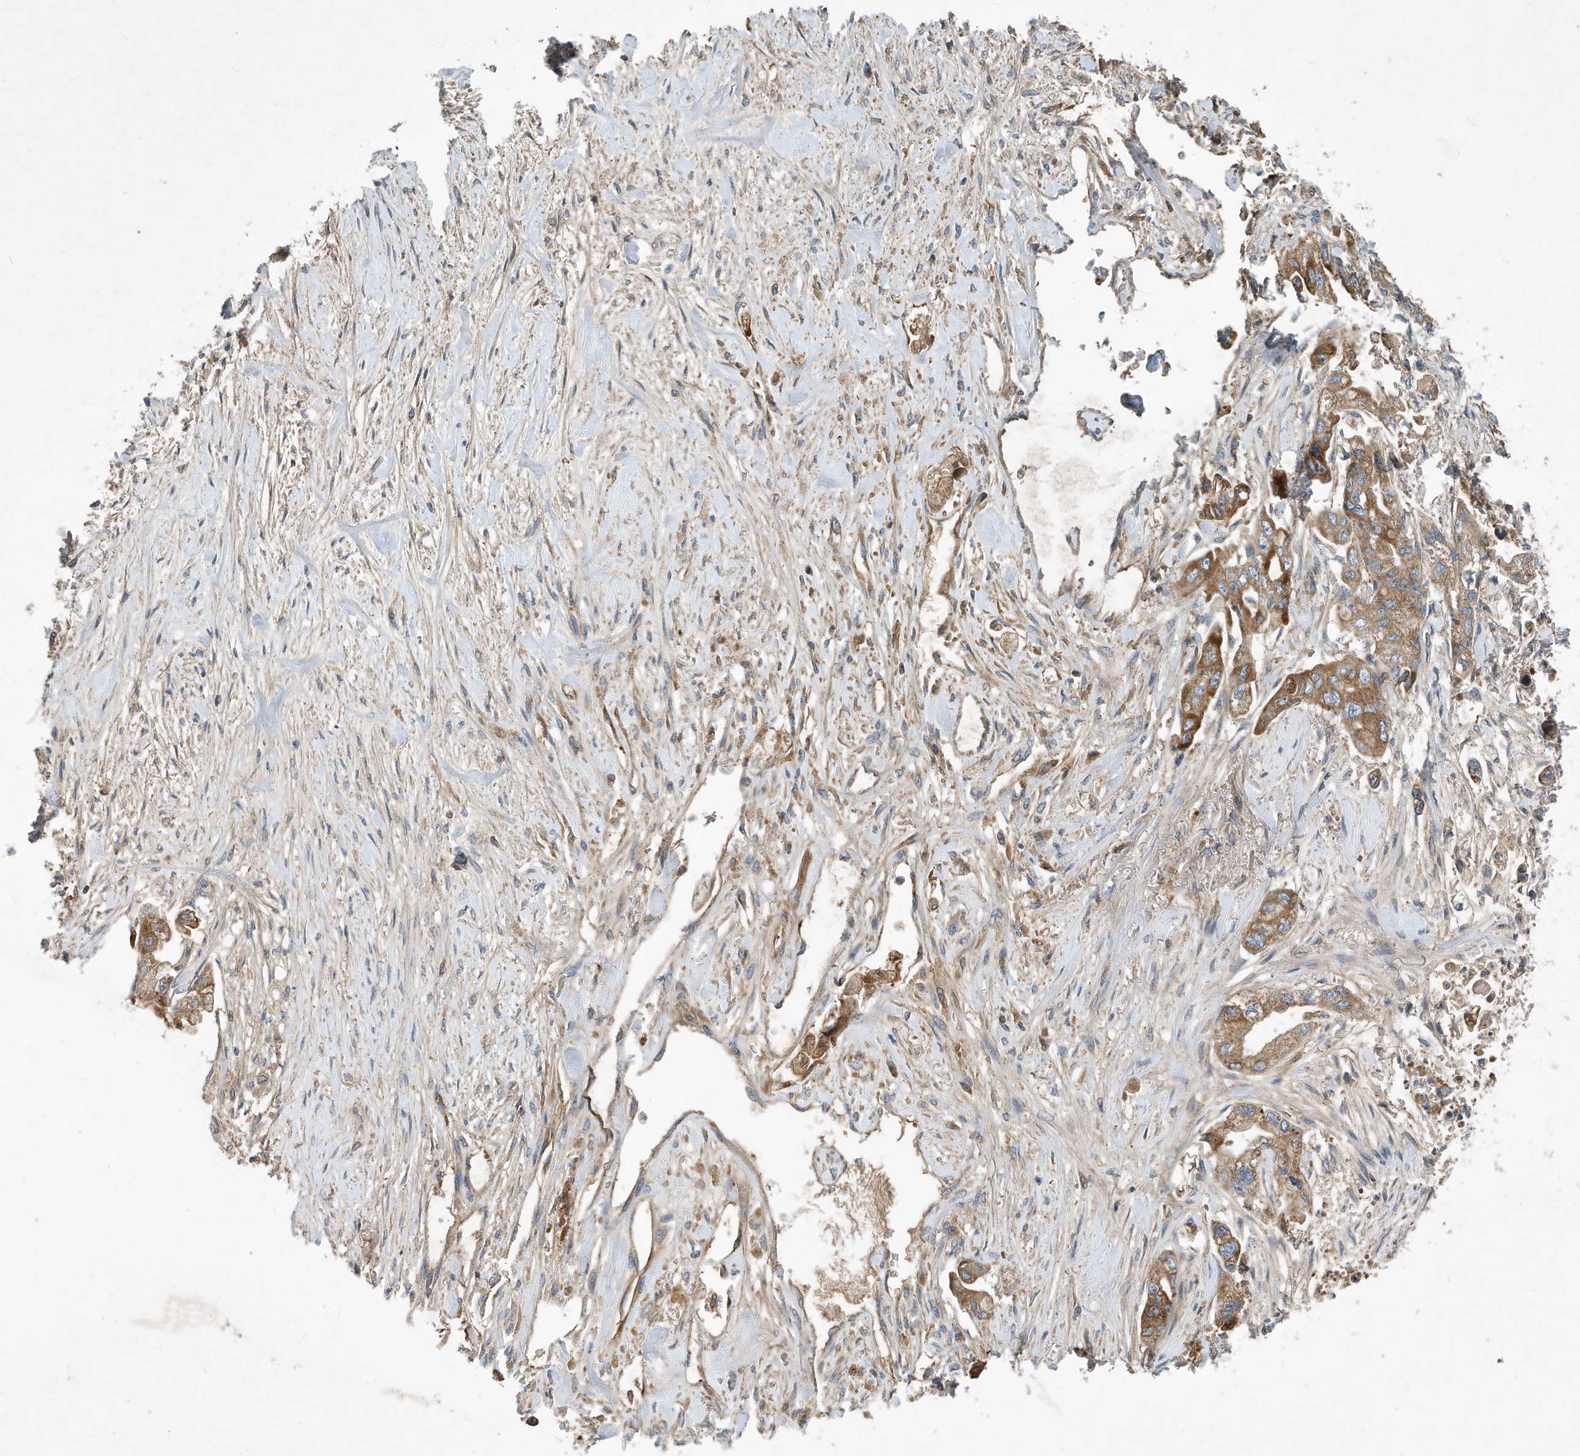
{"staining": {"intensity": "moderate", "quantity": ">75%", "location": "cytoplasmic/membranous"}, "tissue": "stomach cancer", "cell_type": "Tumor cells", "image_type": "cancer", "snomed": [{"axis": "morphology", "description": "Adenocarcinoma, NOS"}, {"axis": "topography", "description": "Stomach"}], "caption": "Immunohistochemistry (DAB (3,3'-diaminobenzidine)) staining of human adenocarcinoma (stomach) shows moderate cytoplasmic/membranous protein staining in about >75% of tumor cells. (DAB (3,3'-diaminobenzidine) = brown stain, brightfield microscopy at high magnification).", "gene": "STK19", "patient": {"sex": "male", "age": 62}}